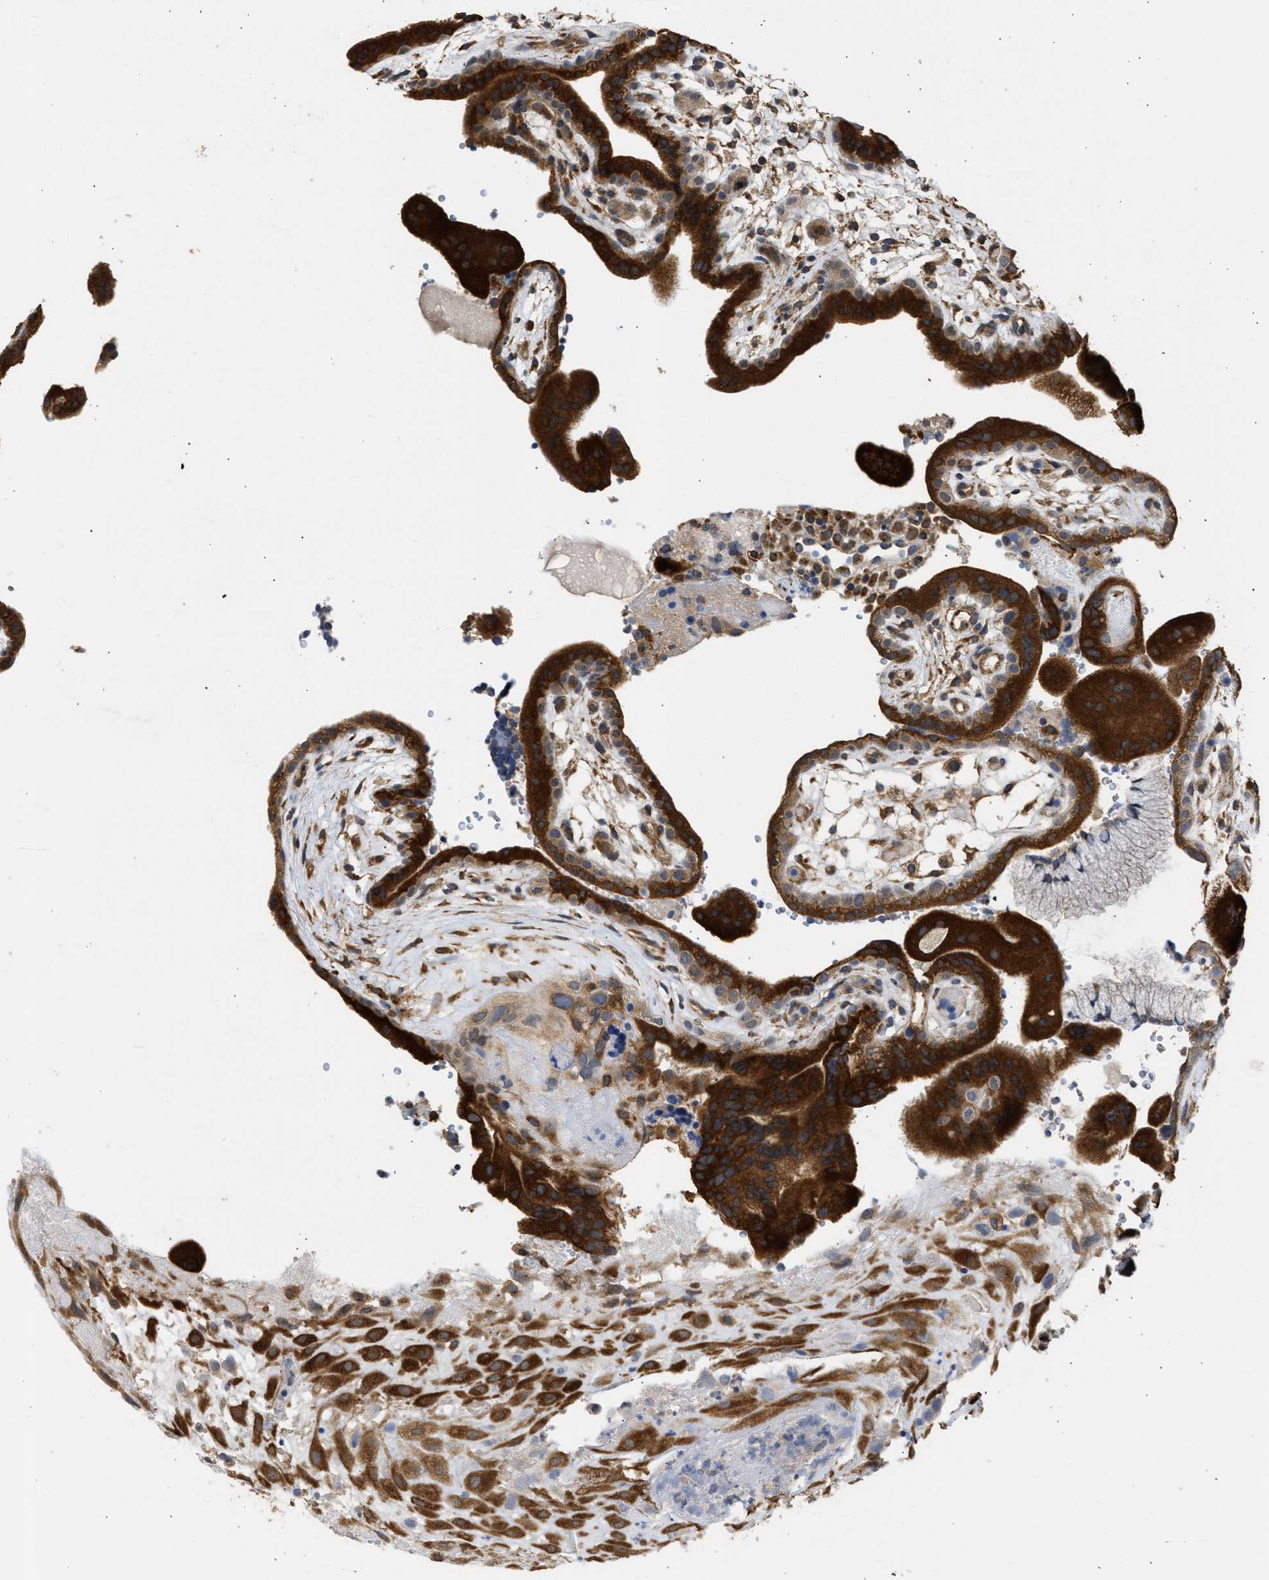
{"staining": {"intensity": "strong", "quantity": ">75%", "location": "cytoplasmic/membranous"}, "tissue": "placenta", "cell_type": "Decidual cells", "image_type": "normal", "snomed": [{"axis": "morphology", "description": "Normal tissue, NOS"}, {"axis": "topography", "description": "Placenta"}], "caption": "This histopathology image reveals immunohistochemistry staining of normal placenta, with high strong cytoplasmic/membranous positivity in approximately >75% of decidual cells.", "gene": "DNAJC1", "patient": {"sex": "female", "age": 18}}